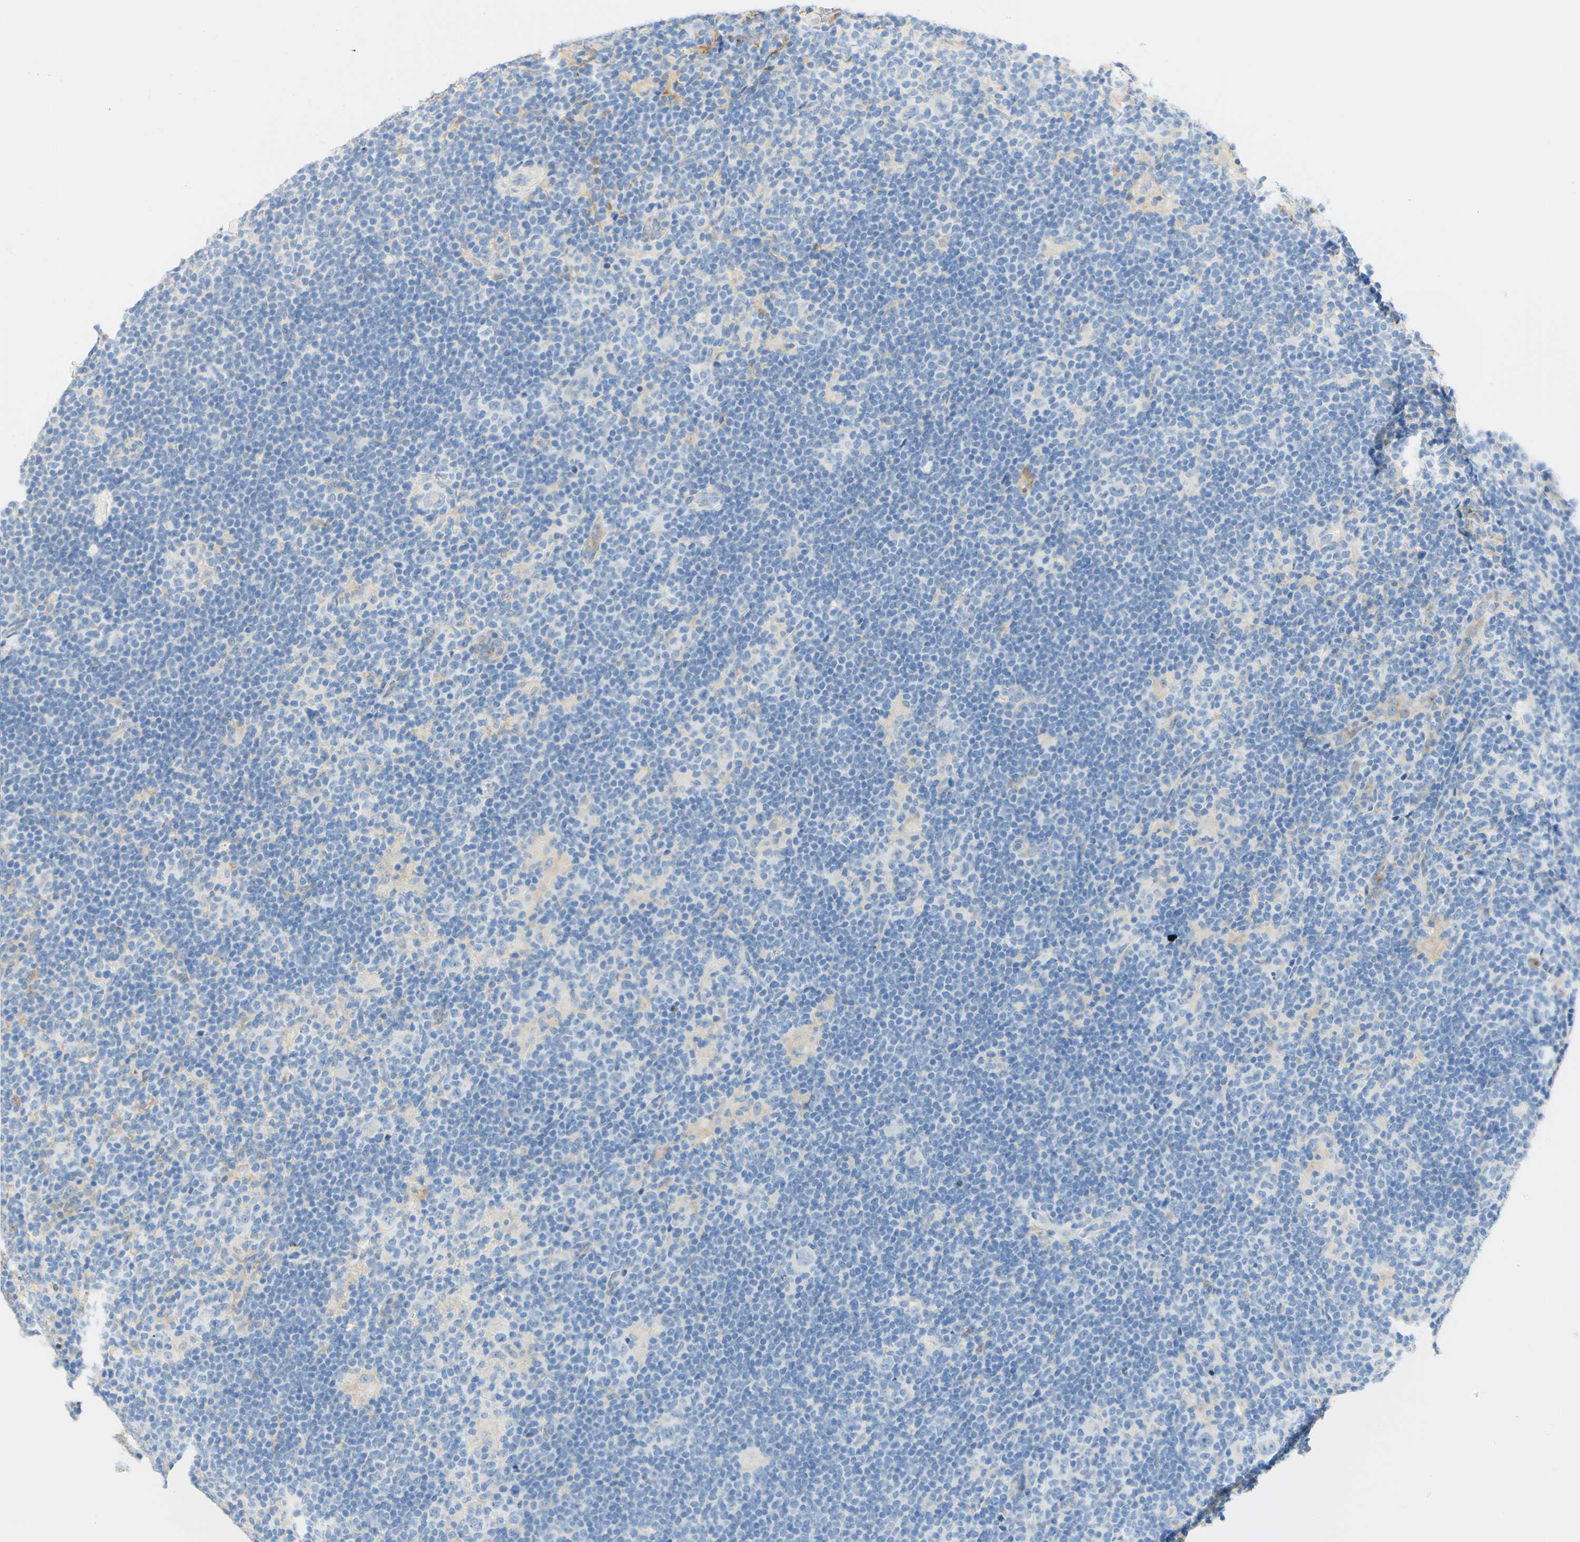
{"staining": {"intensity": "weak", "quantity": "<25%", "location": "cytoplasmic/membranous"}, "tissue": "lymphoma", "cell_type": "Tumor cells", "image_type": "cancer", "snomed": [{"axis": "morphology", "description": "Hodgkin's disease, NOS"}, {"axis": "topography", "description": "Lymph node"}], "caption": "Immunohistochemical staining of Hodgkin's disease shows no significant staining in tumor cells.", "gene": "FCGRT", "patient": {"sex": "female", "age": 57}}